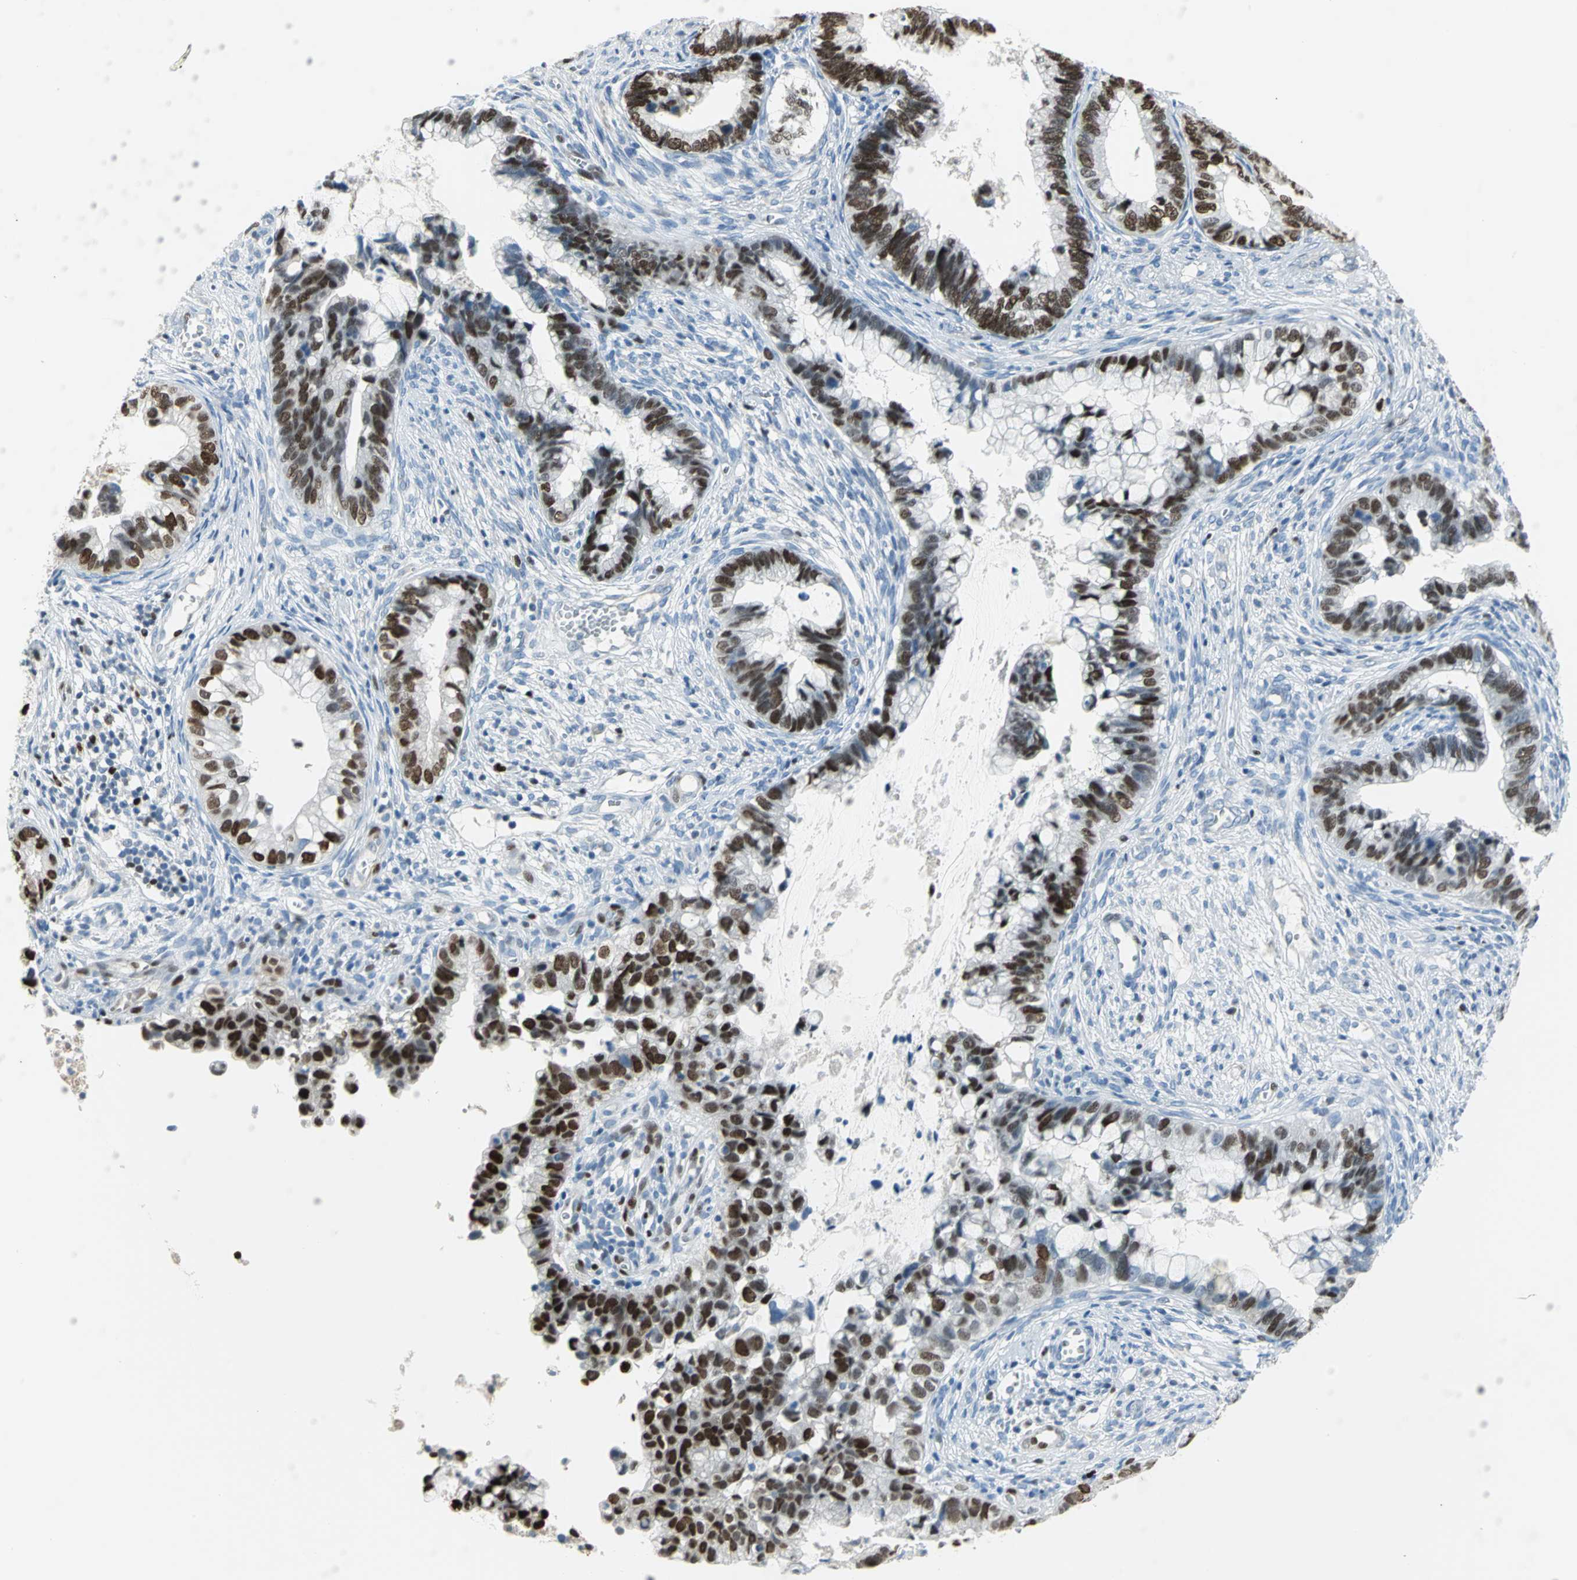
{"staining": {"intensity": "strong", "quantity": ">75%", "location": "nuclear"}, "tissue": "cervical cancer", "cell_type": "Tumor cells", "image_type": "cancer", "snomed": [{"axis": "morphology", "description": "Adenocarcinoma, NOS"}, {"axis": "topography", "description": "Cervix"}], "caption": "This image shows adenocarcinoma (cervical) stained with immunohistochemistry to label a protein in brown. The nuclear of tumor cells show strong positivity for the protein. Nuclei are counter-stained blue.", "gene": "MCM3", "patient": {"sex": "female", "age": 44}}